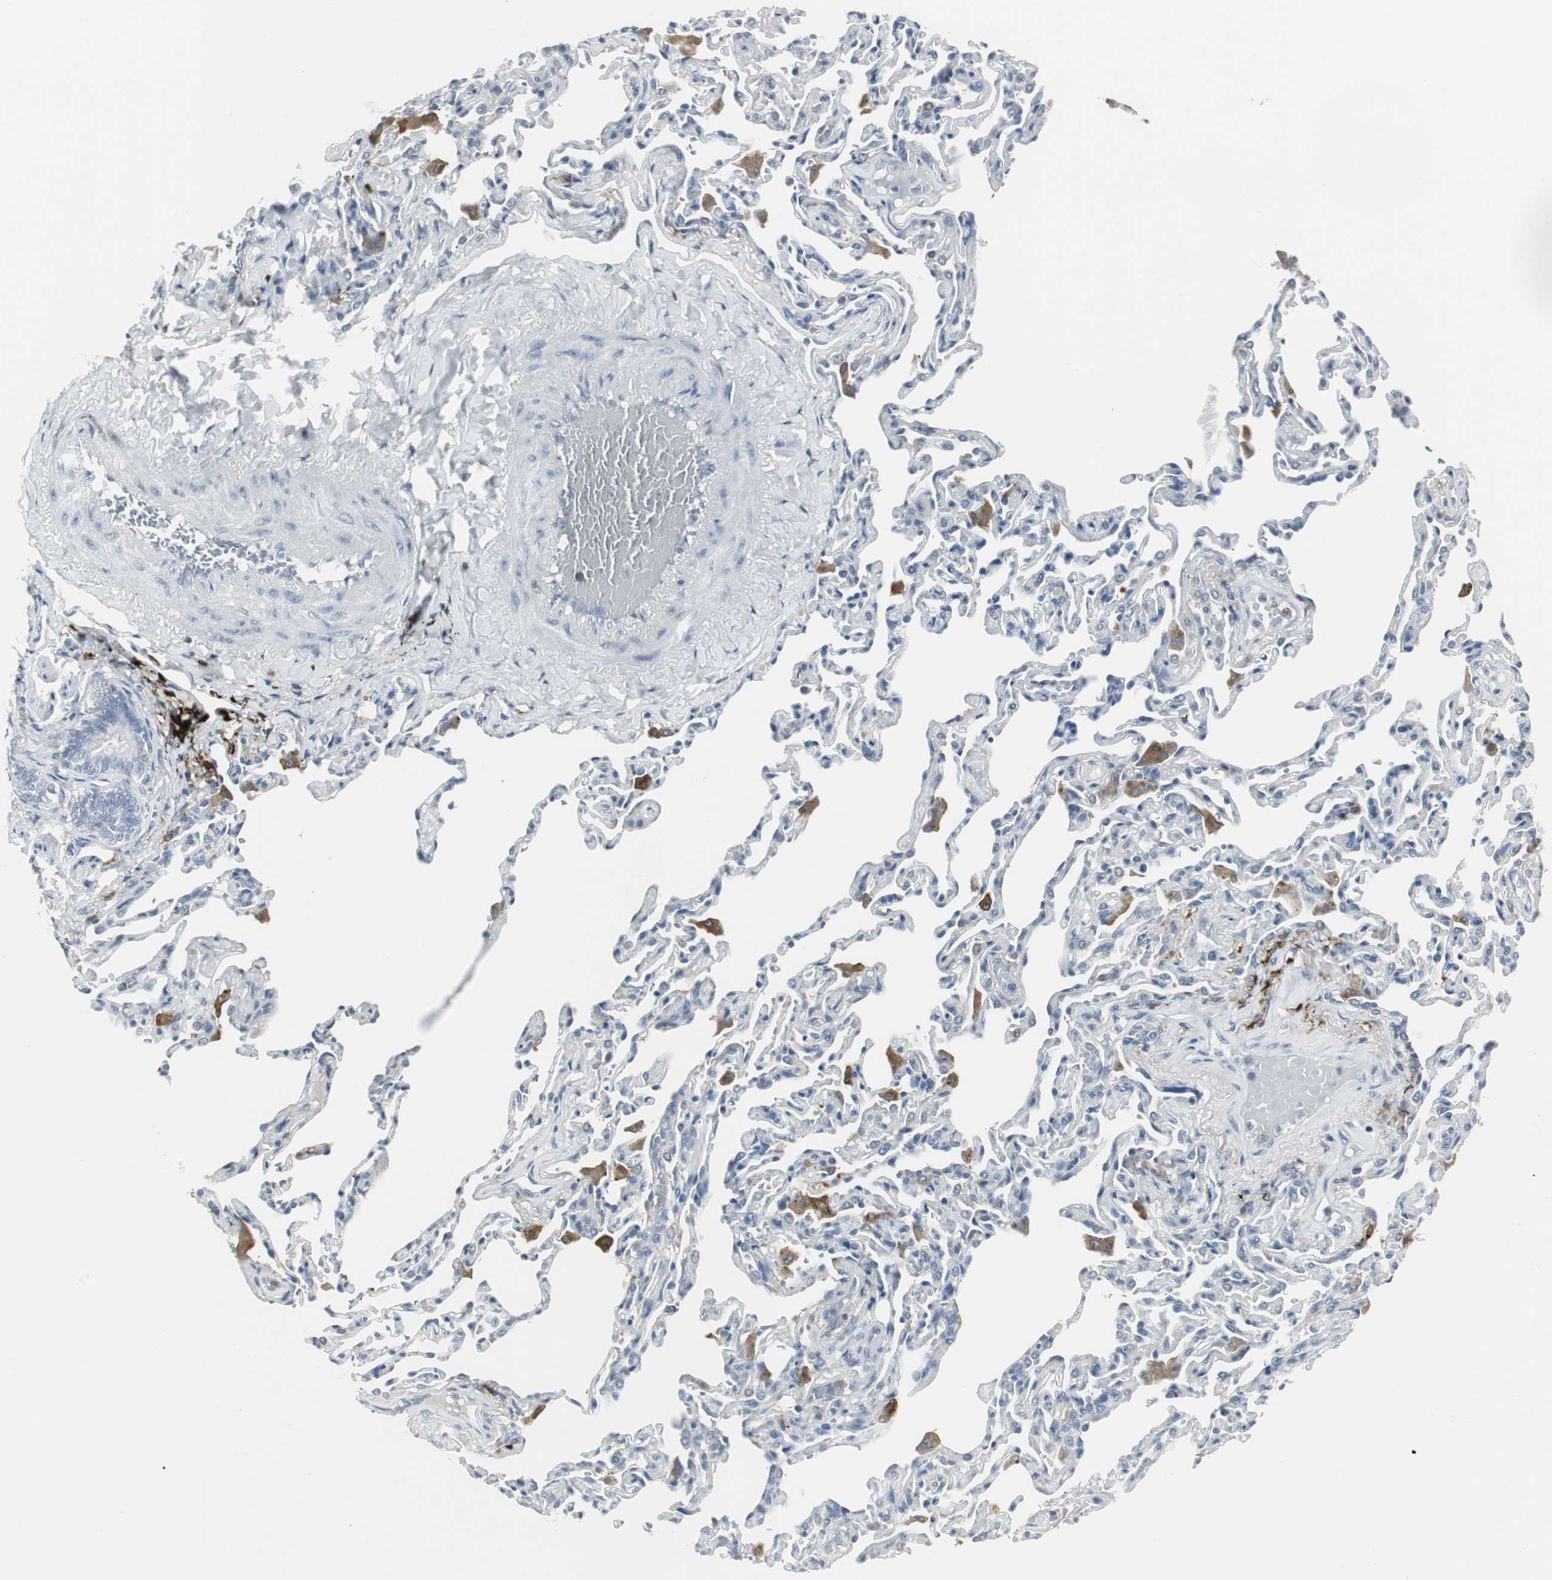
{"staining": {"intensity": "negative", "quantity": "none", "location": "none"}, "tissue": "bronchus", "cell_type": "Respiratory epithelial cells", "image_type": "normal", "snomed": [{"axis": "morphology", "description": "Normal tissue, NOS"}, {"axis": "topography", "description": "Lung"}], "caption": "The image demonstrates no significant positivity in respiratory epithelial cells of bronchus.", "gene": "PI15", "patient": {"sex": "male", "age": 64}}